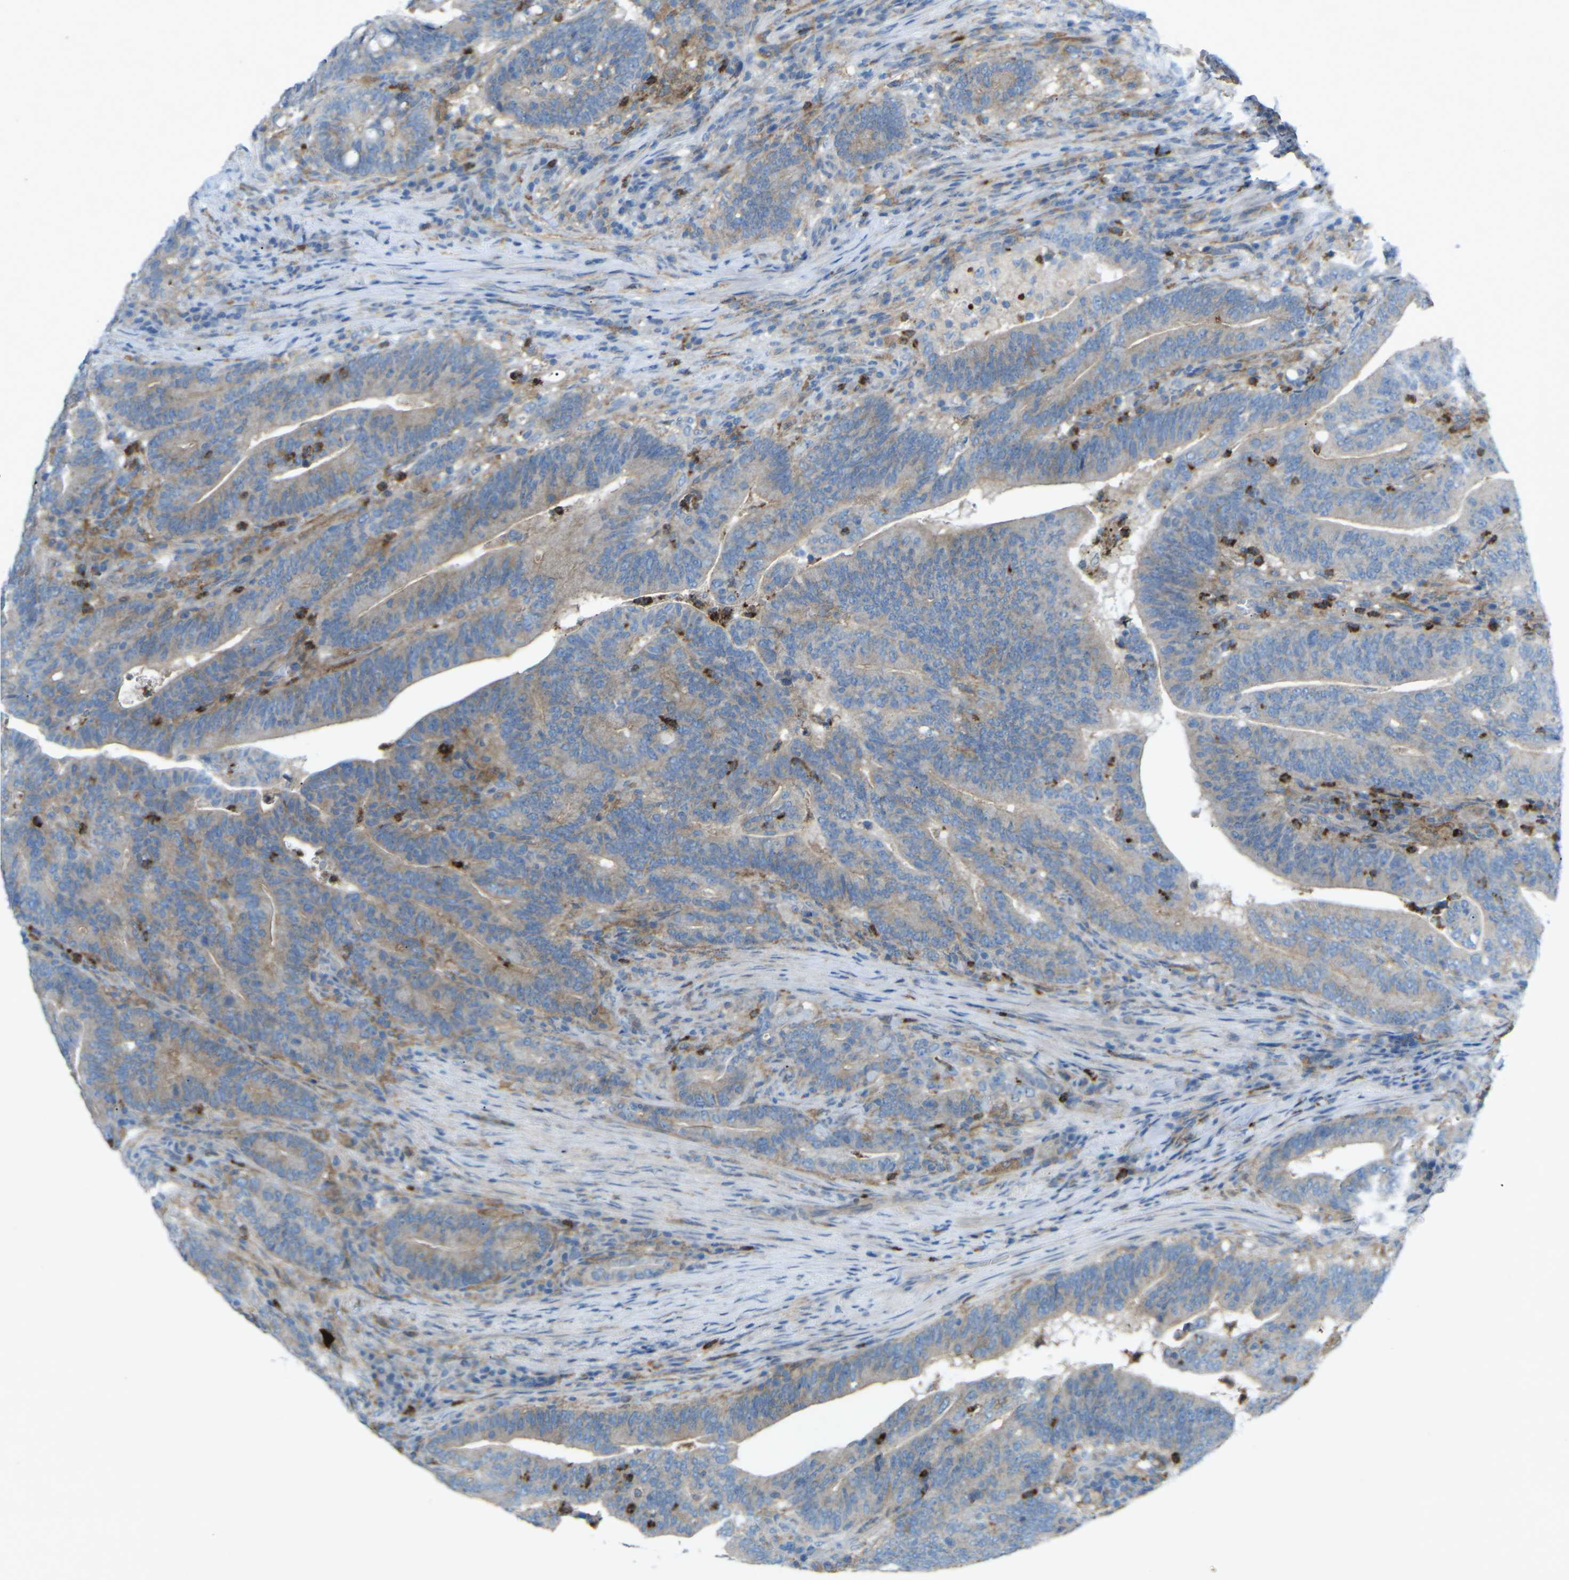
{"staining": {"intensity": "weak", "quantity": ">75%", "location": "cytoplasmic/membranous"}, "tissue": "colorectal cancer", "cell_type": "Tumor cells", "image_type": "cancer", "snomed": [{"axis": "morphology", "description": "Normal tissue, NOS"}, {"axis": "morphology", "description": "Adenocarcinoma, NOS"}, {"axis": "topography", "description": "Colon"}], "caption": "DAB immunohistochemical staining of colorectal cancer (adenocarcinoma) demonstrates weak cytoplasmic/membranous protein expression in approximately >75% of tumor cells. The protein is shown in brown color, while the nuclei are stained blue.", "gene": "STK11", "patient": {"sex": "female", "age": 66}}